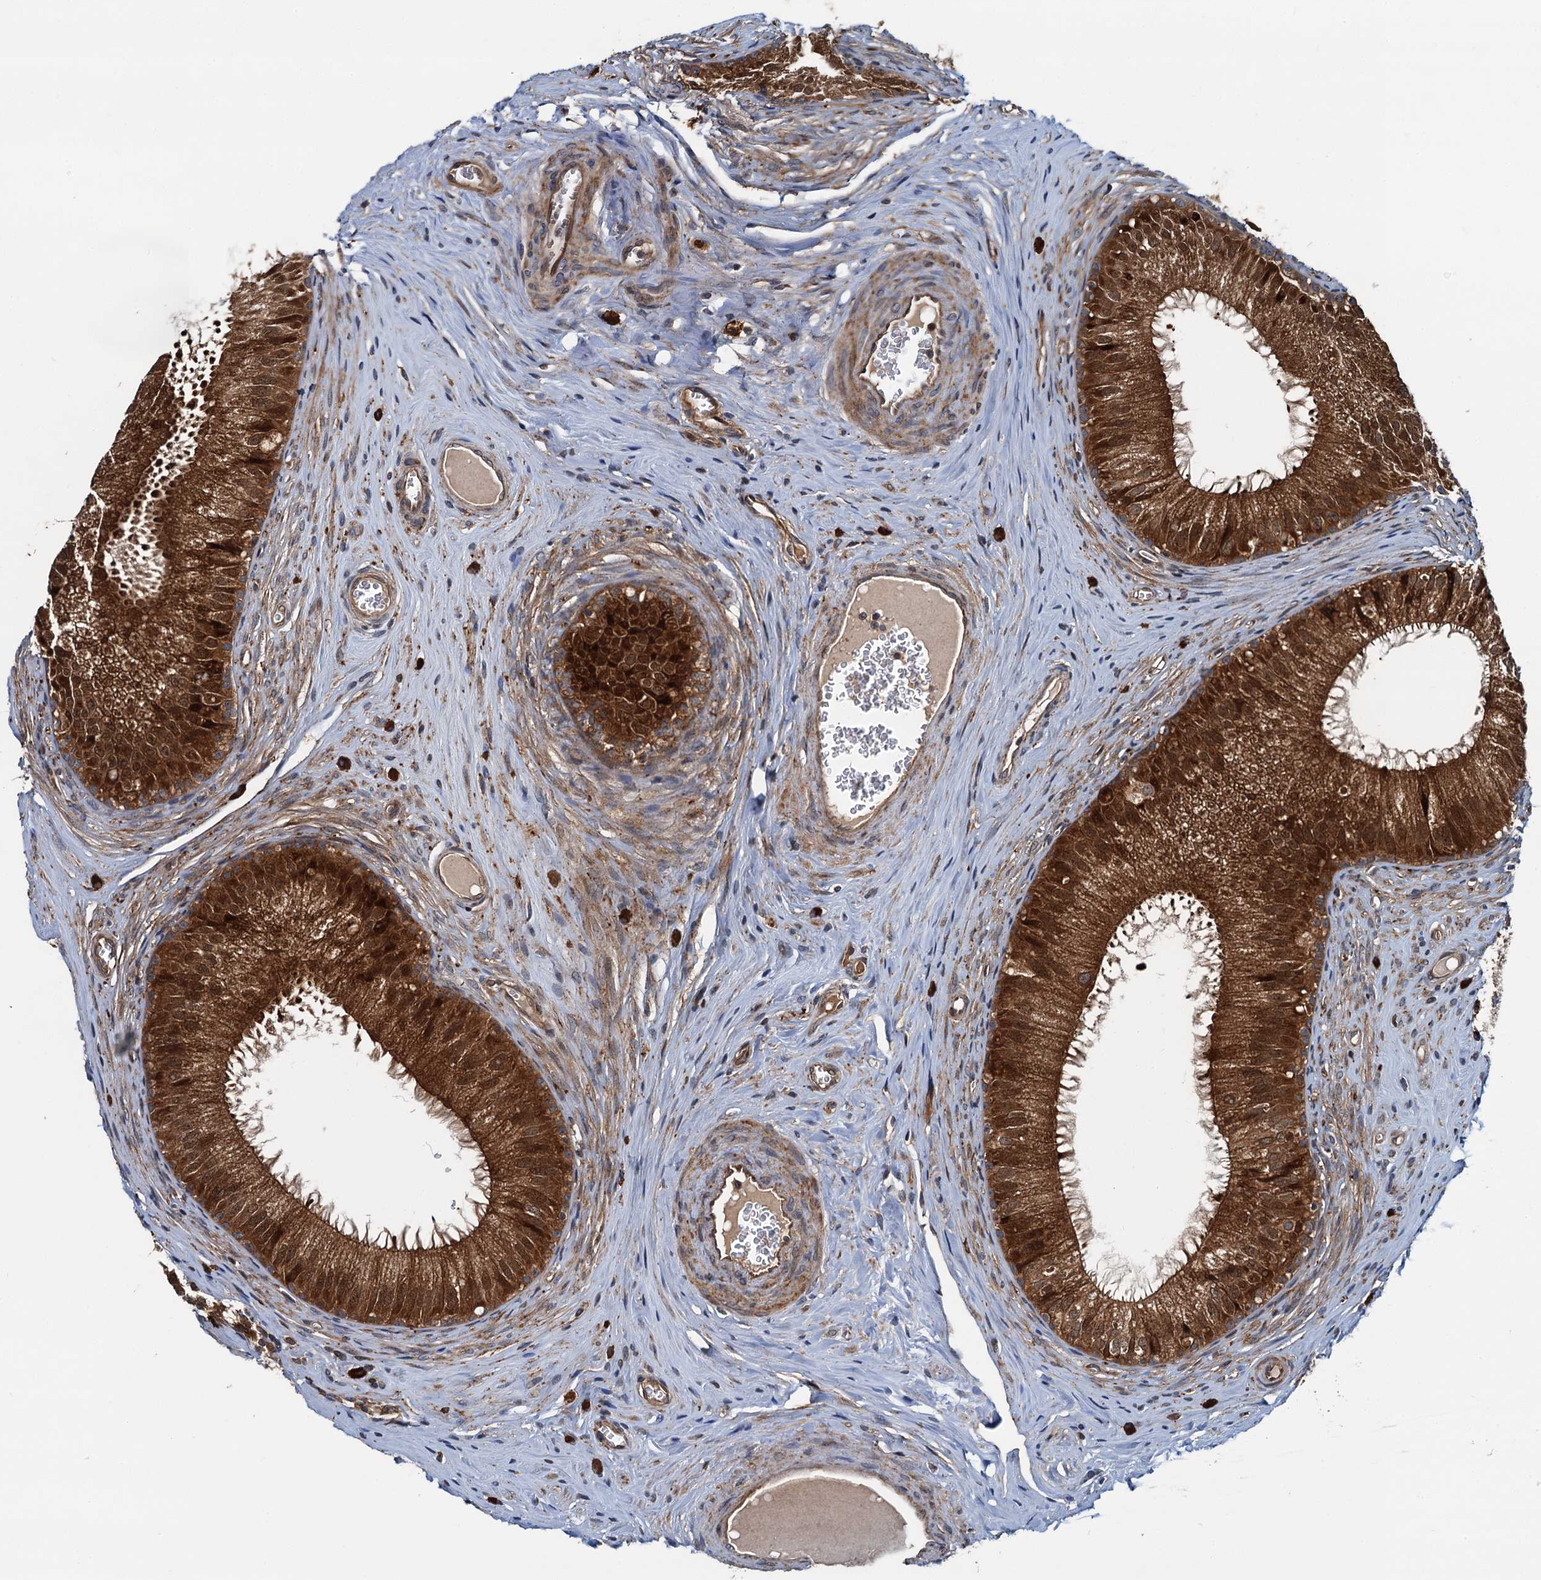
{"staining": {"intensity": "strong", "quantity": ">75%", "location": "cytoplasmic/membranous,nuclear"}, "tissue": "epididymis", "cell_type": "Glandular cells", "image_type": "normal", "snomed": [{"axis": "morphology", "description": "Normal tissue, NOS"}, {"axis": "topography", "description": "Epididymis"}], "caption": "DAB (3,3'-diaminobenzidine) immunohistochemical staining of normal epididymis demonstrates strong cytoplasmic/membranous,nuclear protein expression in about >75% of glandular cells.", "gene": "AAGAB", "patient": {"sex": "male", "age": 46}}